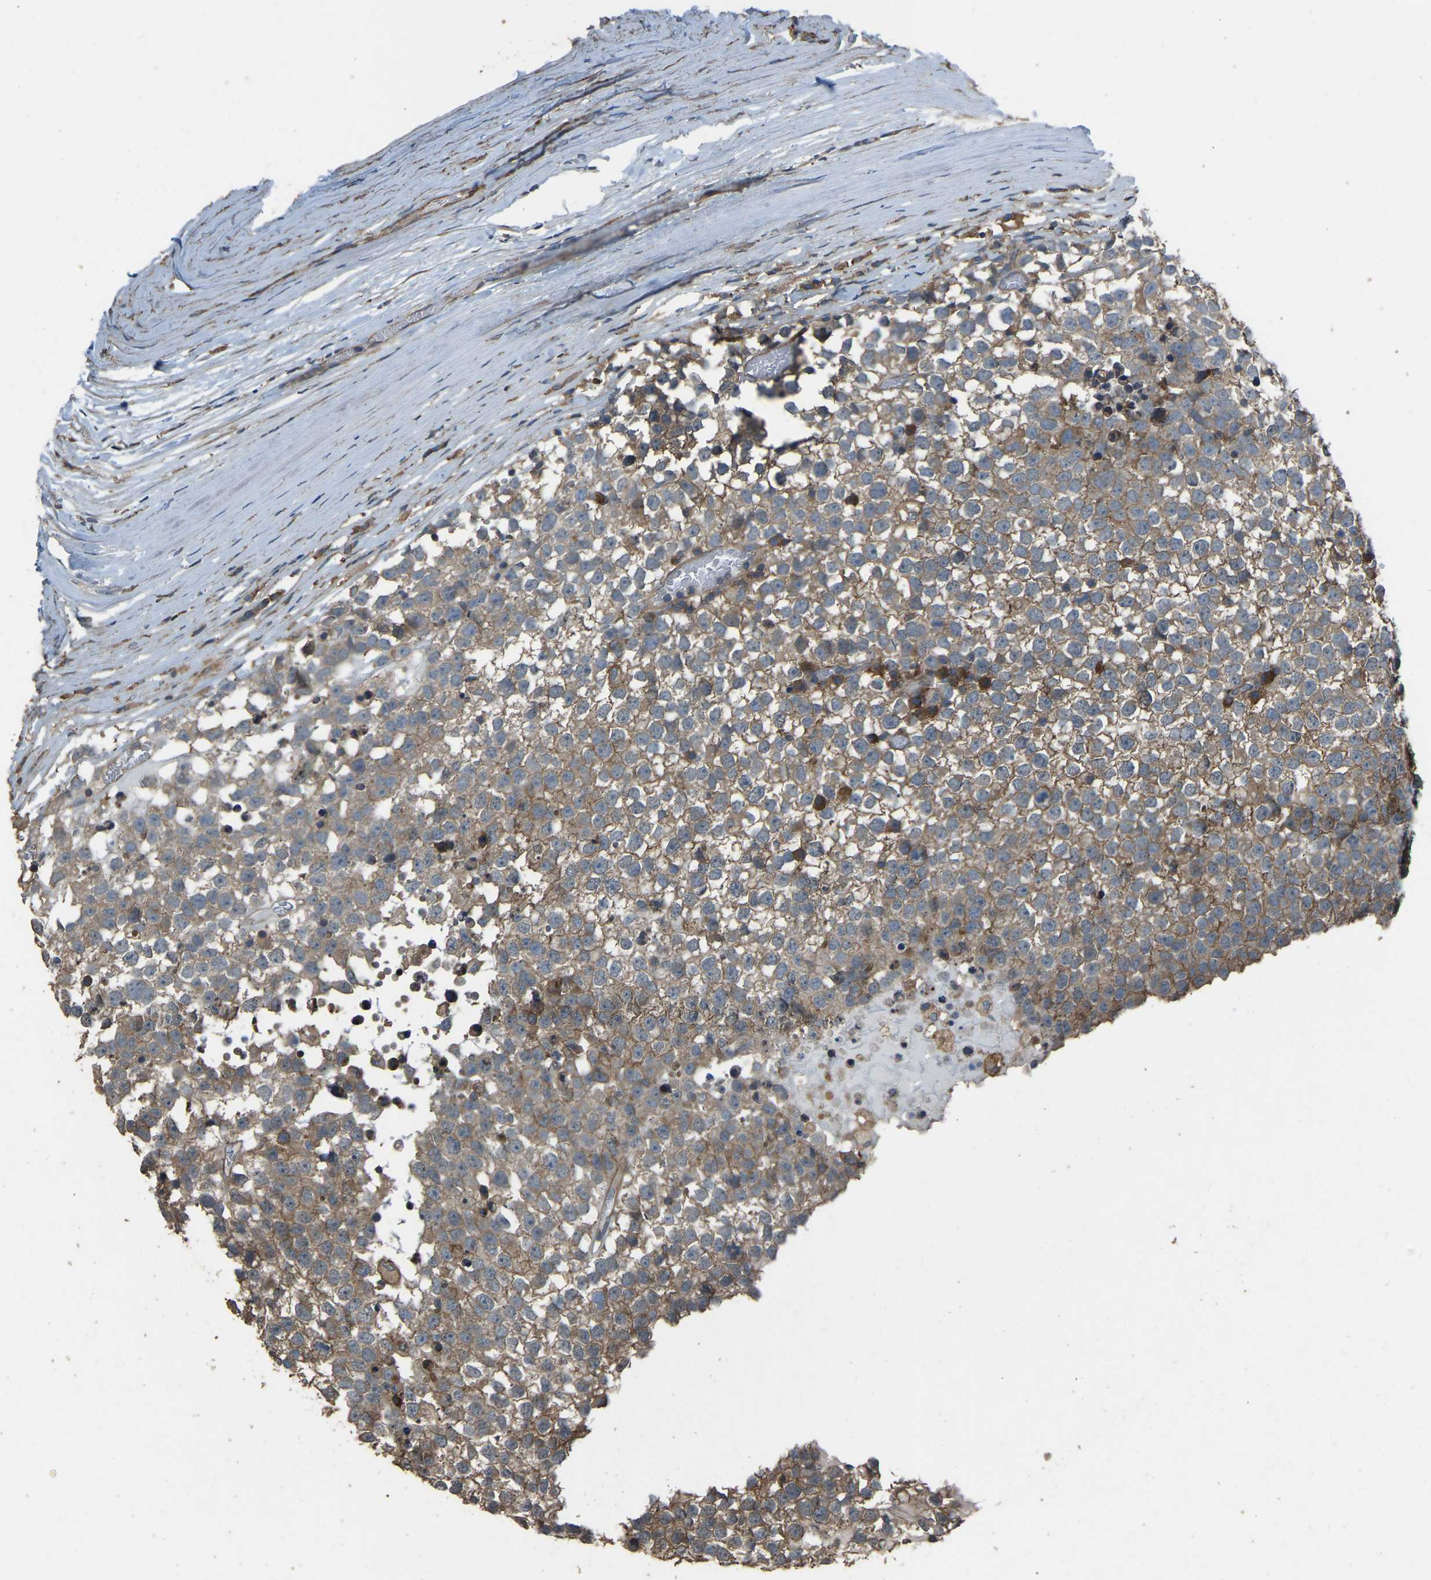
{"staining": {"intensity": "moderate", "quantity": ">75%", "location": "cytoplasmic/membranous"}, "tissue": "testis cancer", "cell_type": "Tumor cells", "image_type": "cancer", "snomed": [{"axis": "morphology", "description": "Seminoma, NOS"}, {"axis": "topography", "description": "Testis"}], "caption": "Immunohistochemical staining of testis cancer shows moderate cytoplasmic/membranous protein expression in about >75% of tumor cells.", "gene": "SLC4A2", "patient": {"sex": "male", "age": 65}}